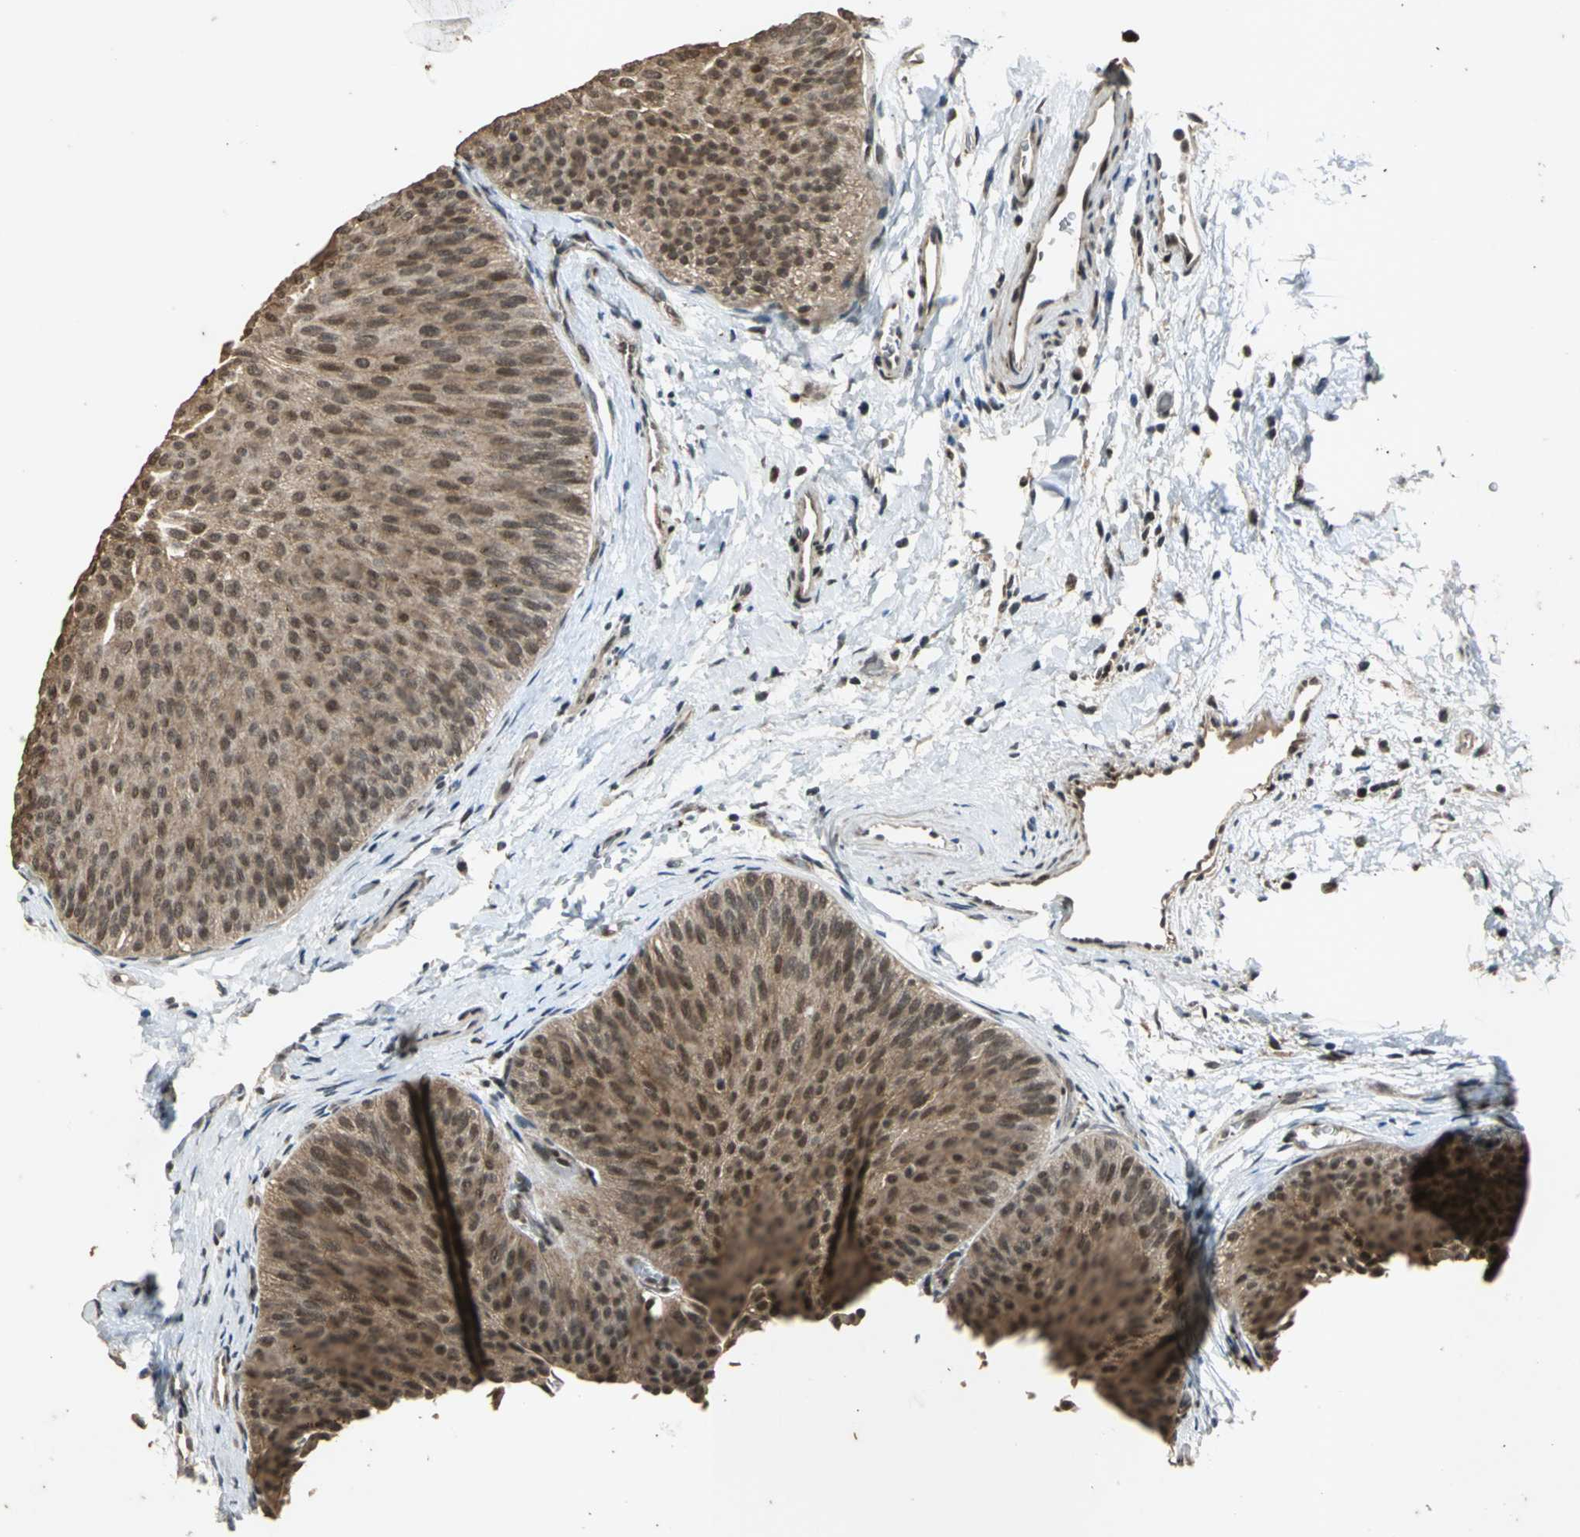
{"staining": {"intensity": "moderate", "quantity": ">75%", "location": "cytoplasmic/membranous"}, "tissue": "urothelial cancer", "cell_type": "Tumor cells", "image_type": "cancer", "snomed": [{"axis": "morphology", "description": "Urothelial carcinoma, Low grade"}, {"axis": "topography", "description": "Urinary bladder"}], "caption": "Immunohistochemistry (IHC) photomicrograph of neoplastic tissue: urothelial cancer stained using immunohistochemistry demonstrates medium levels of moderate protein expression localized specifically in the cytoplasmic/membranous of tumor cells, appearing as a cytoplasmic/membranous brown color.", "gene": "NOTCH3", "patient": {"sex": "female", "age": 60}}